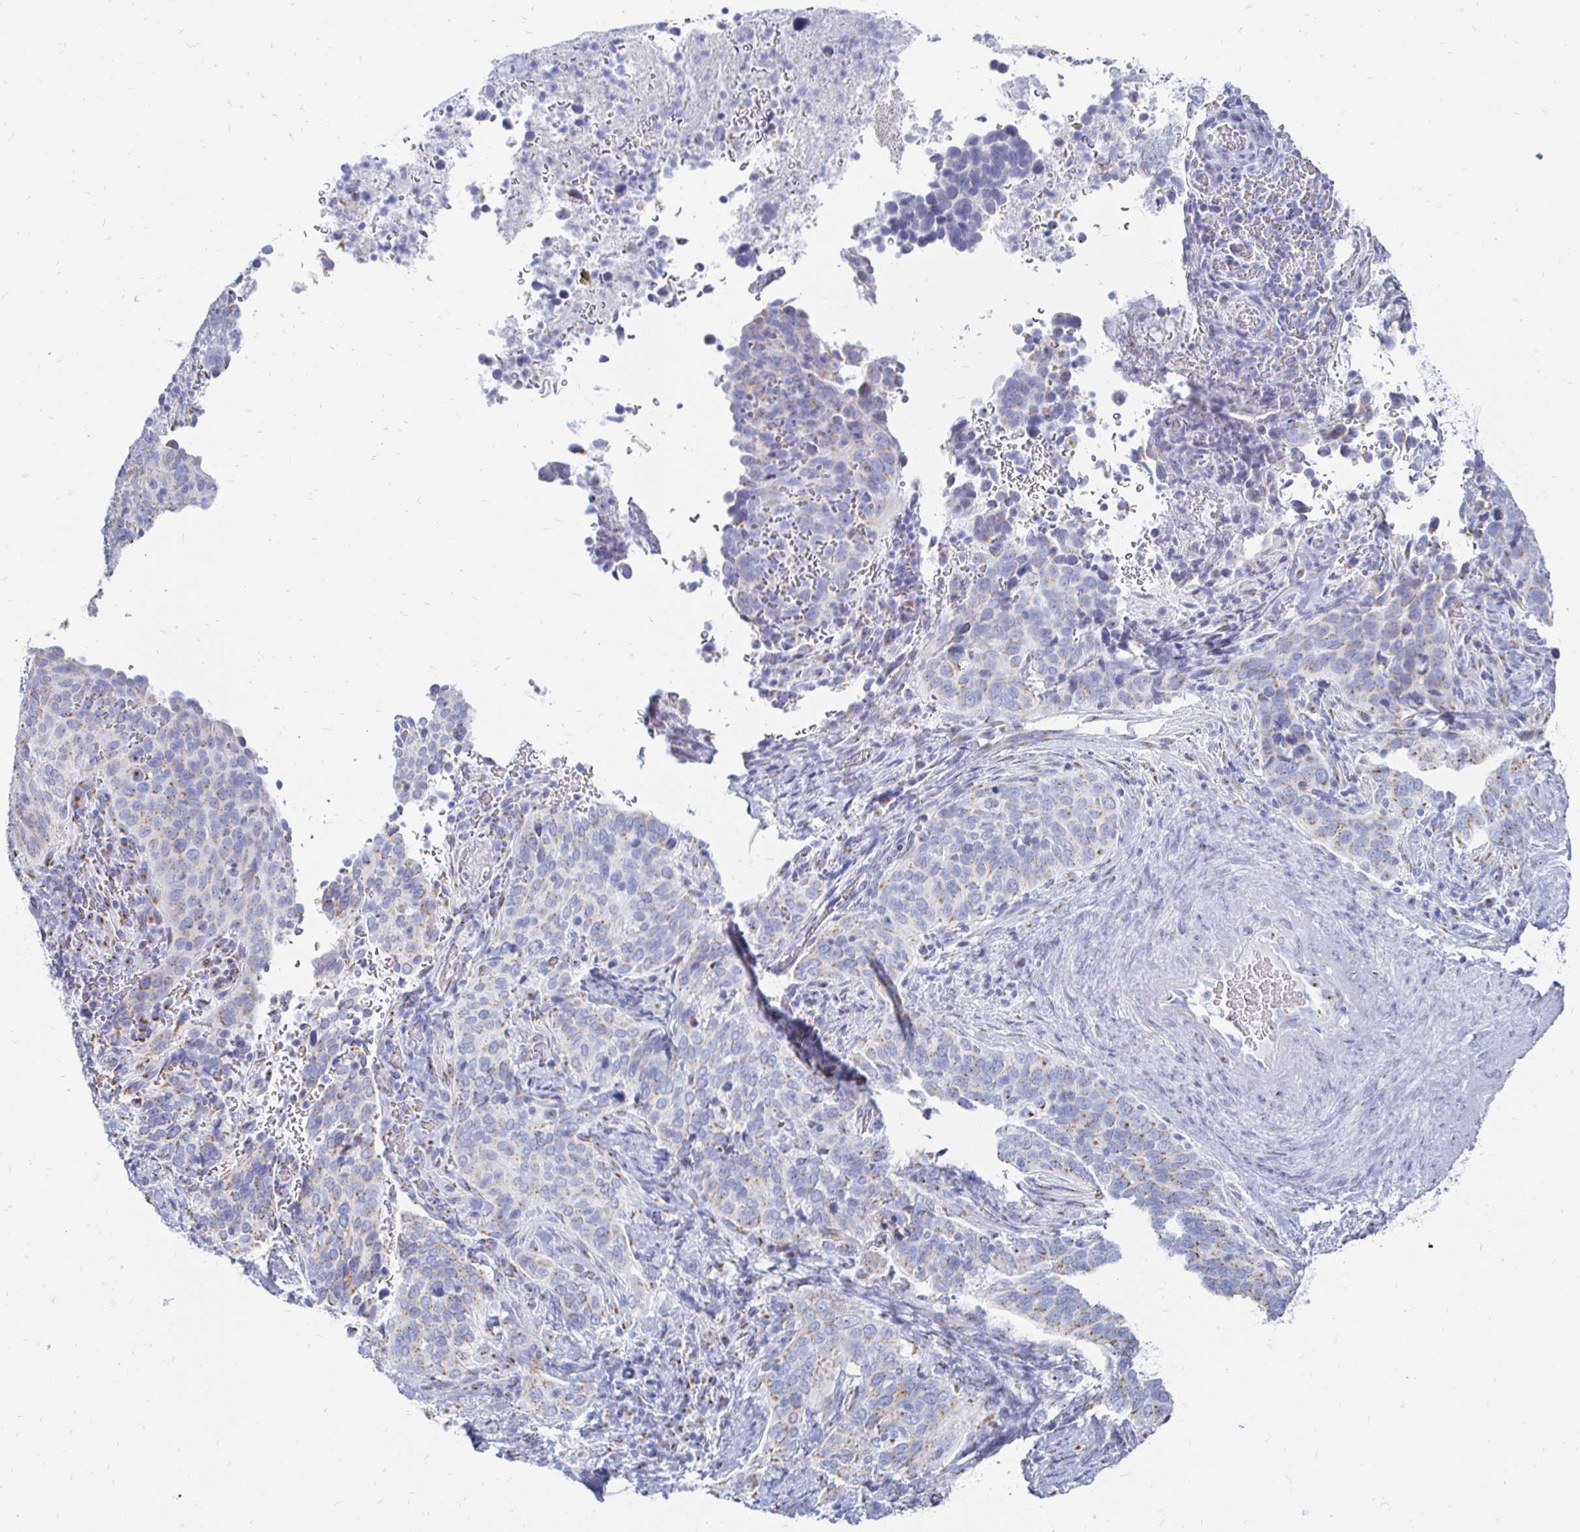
{"staining": {"intensity": "weak", "quantity": "25%-75%", "location": "cytoplasmic/membranous"}, "tissue": "cervical cancer", "cell_type": "Tumor cells", "image_type": "cancer", "snomed": [{"axis": "morphology", "description": "Squamous cell carcinoma, NOS"}, {"axis": "topography", "description": "Cervix"}], "caption": "Cervical cancer was stained to show a protein in brown. There is low levels of weak cytoplasmic/membranous positivity in about 25%-75% of tumor cells.", "gene": "PAGE4", "patient": {"sex": "female", "age": 38}}